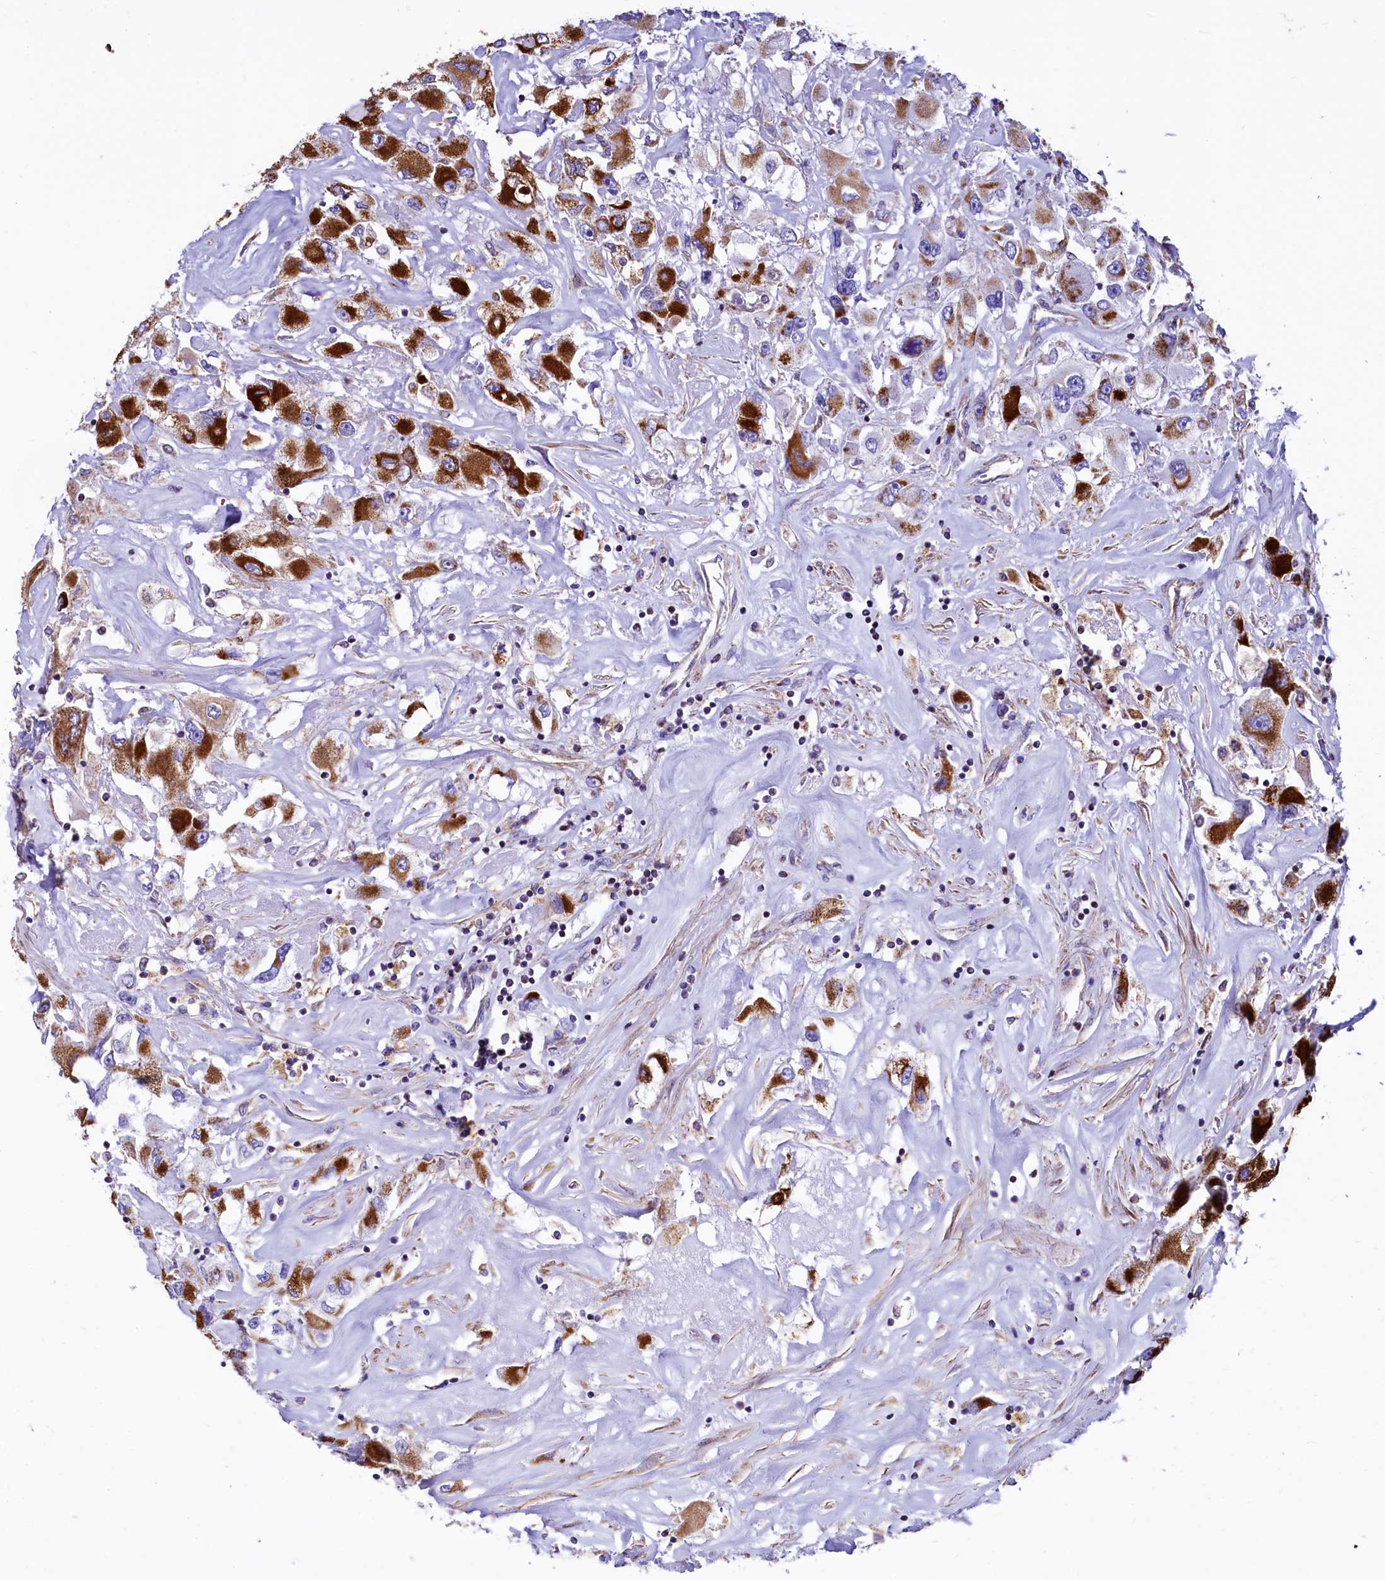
{"staining": {"intensity": "strong", "quantity": ">75%", "location": "cytoplasmic/membranous"}, "tissue": "renal cancer", "cell_type": "Tumor cells", "image_type": "cancer", "snomed": [{"axis": "morphology", "description": "Adenocarcinoma, NOS"}, {"axis": "topography", "description": "Kidney"}], "caption": "Immunohistochemistry (DAB (3,3'-diaminobenzidine)) staining of renal cancer (adenocarcinoma) reveals strong cytoplasmic/membranous protein positivity in about >75% of tumor cells.", "gene": "VWCE", "patient": {"sex": "female", "age": 52}}